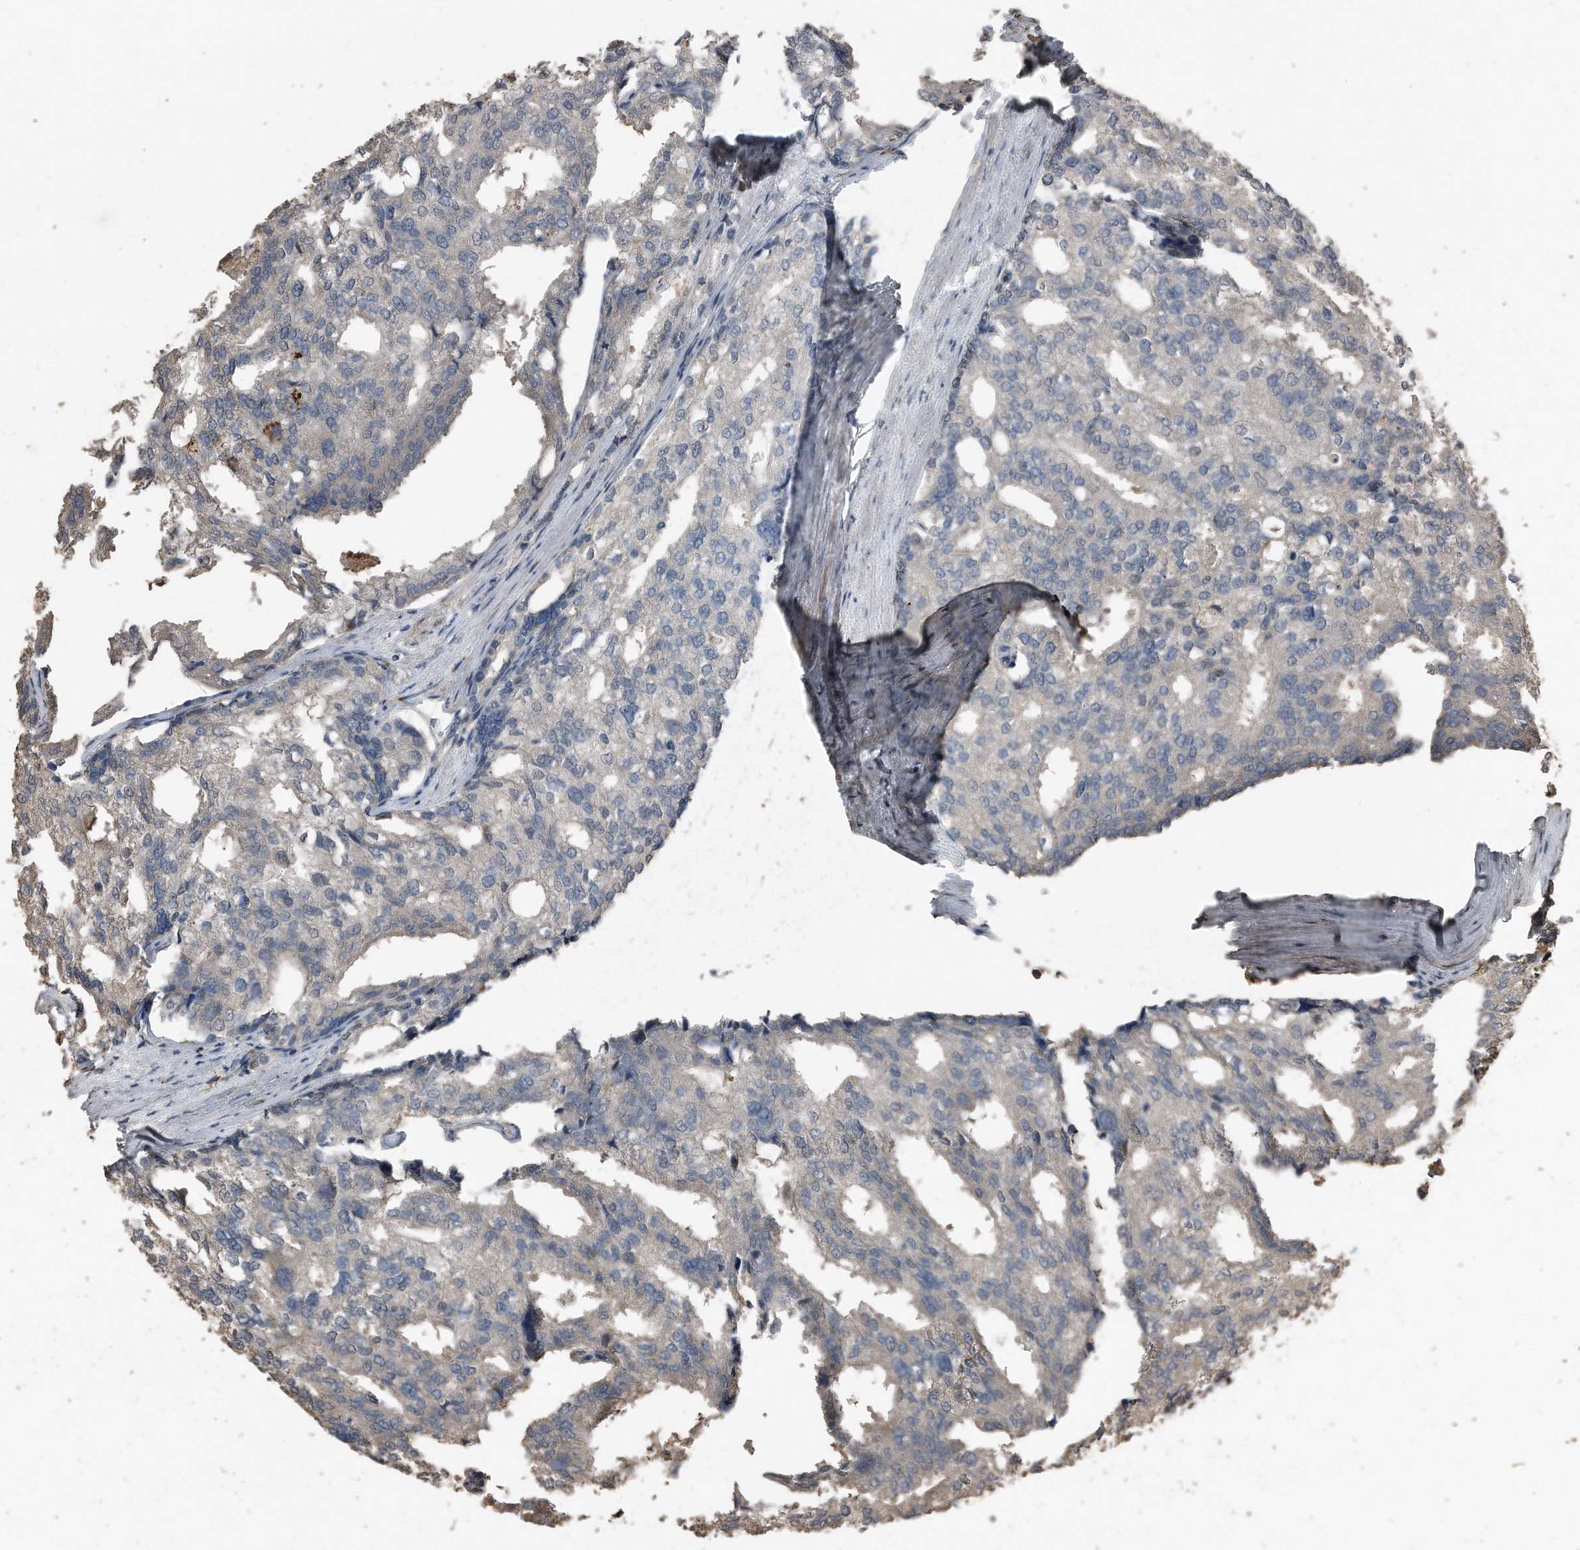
{"staining": {"intensity": "negative", "quantity": "none", "location": "none"}, "tissue": "prostate cancer", "cell_type": "Tumor cells", "image_type": "cancer", "snomed": [{"axis": "morphology", "description": "Adenocarcinoma, High grade"}, {"axis": "topography", "description": "Prostate"}], "caption": "DAB (3,3'-diaminobenzidine) immunohistochemical staining of adenocarcinoma (high-grade) (prostate) exhibits no significant staining in tumor cells.", "gene": "ANKRD10", "patient": {"sex": "male", "age": 50}}